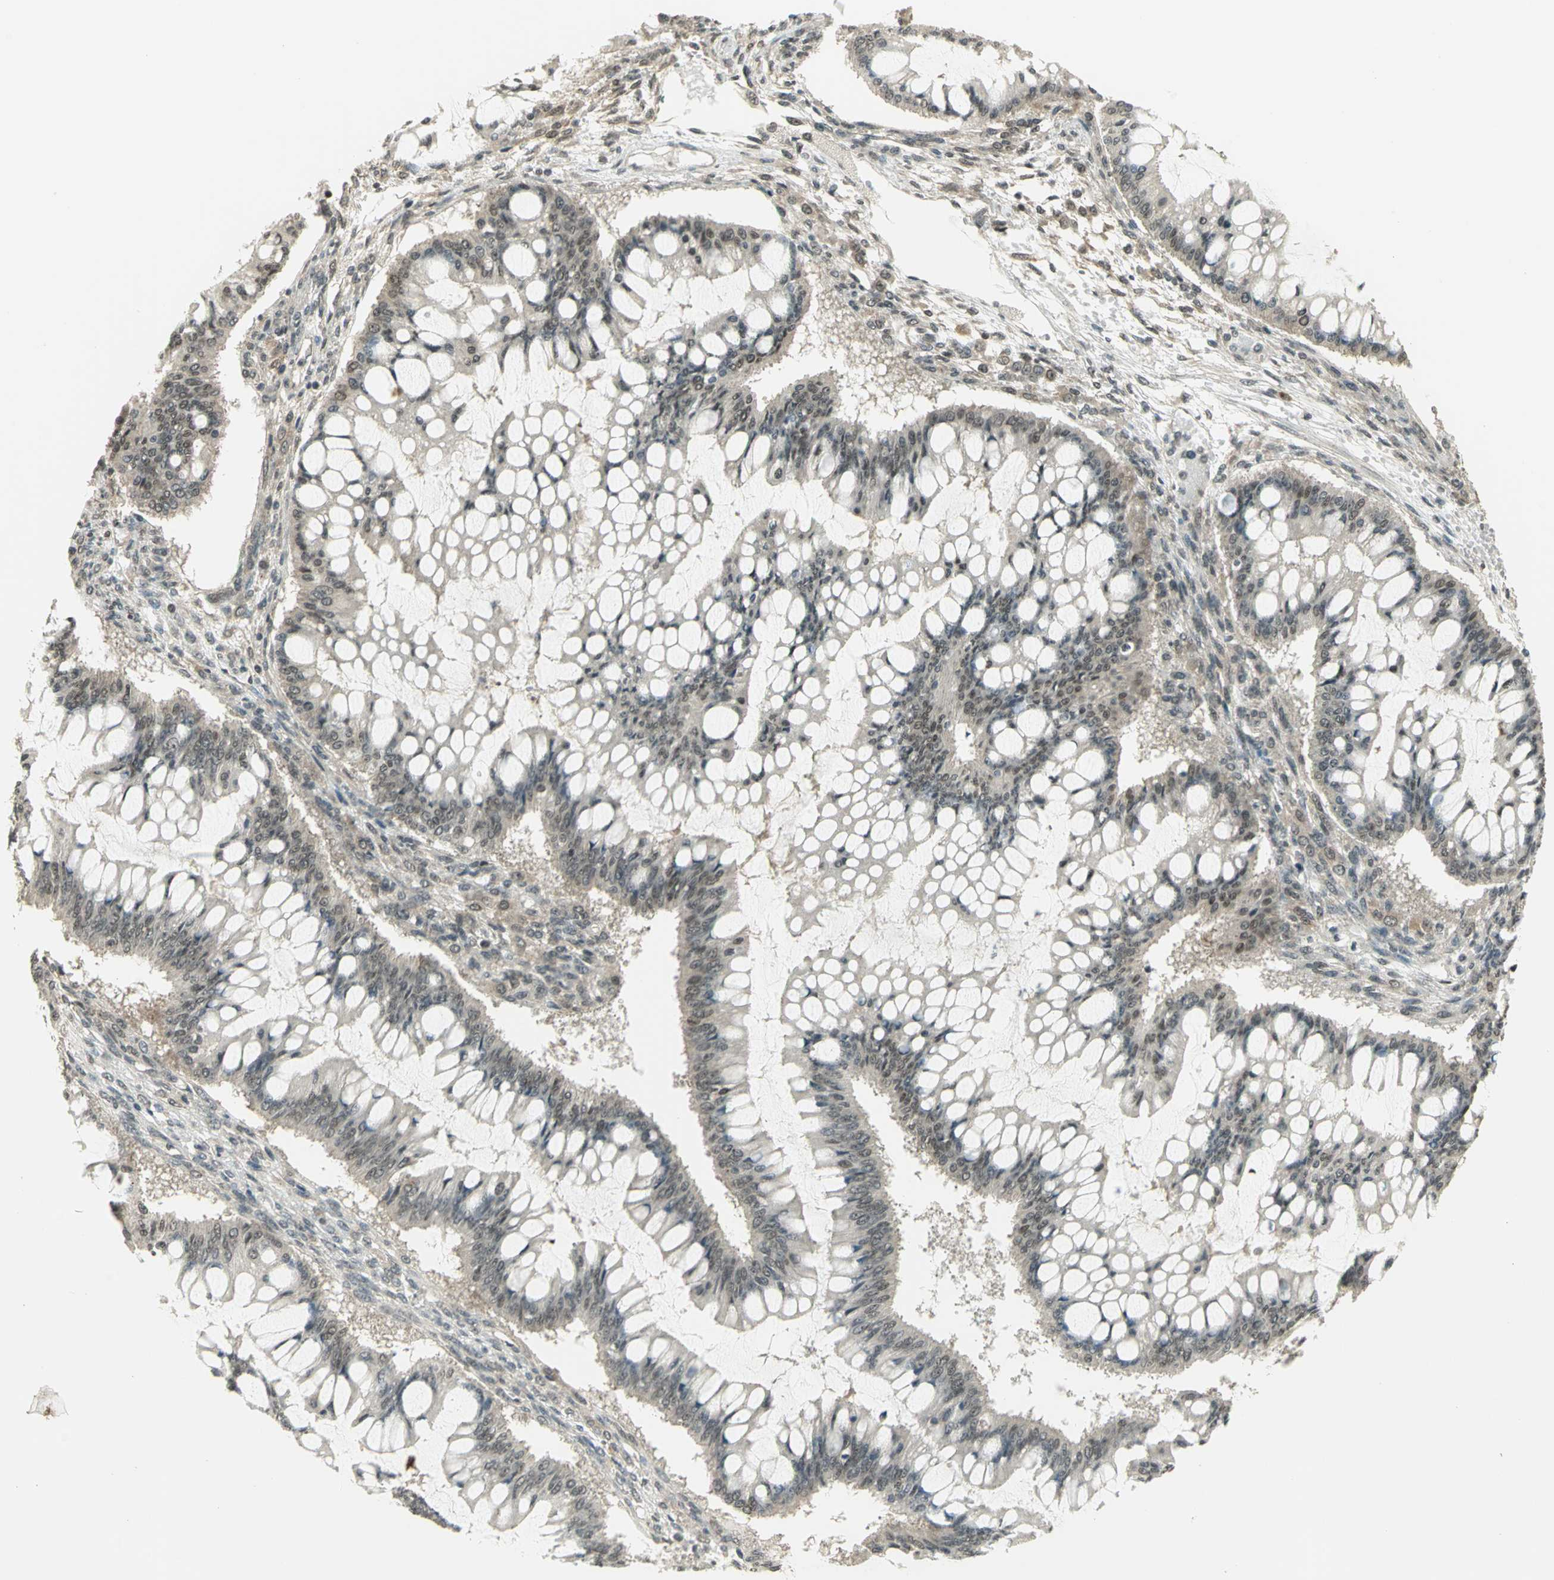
{"staining": {"intensity": "weak", "quantity": ">75%", "location": "cytoplasmic/membranous"}, "tissue": "ovarian cancer", "cell_type": "Tumor cells", "image_type": "cancer", "snomed": [{"axis": "morphology", "description": "Cystadenocarcinoma, mucinous, NOS"}, {"axis": "topography", "description": "Ovary"}], "caption": "Brown immunohistochemical staining in human mucinous cystadenocarcinoma (ovarian) exhibits weak cytoplasmic/membranous positivity in approximately >75% of tumor cells. (DAB = brown stain, brightfield microscopy at high magnification).", "gene": "CDC34", "patient": {"sex": "female", "age": 73}}